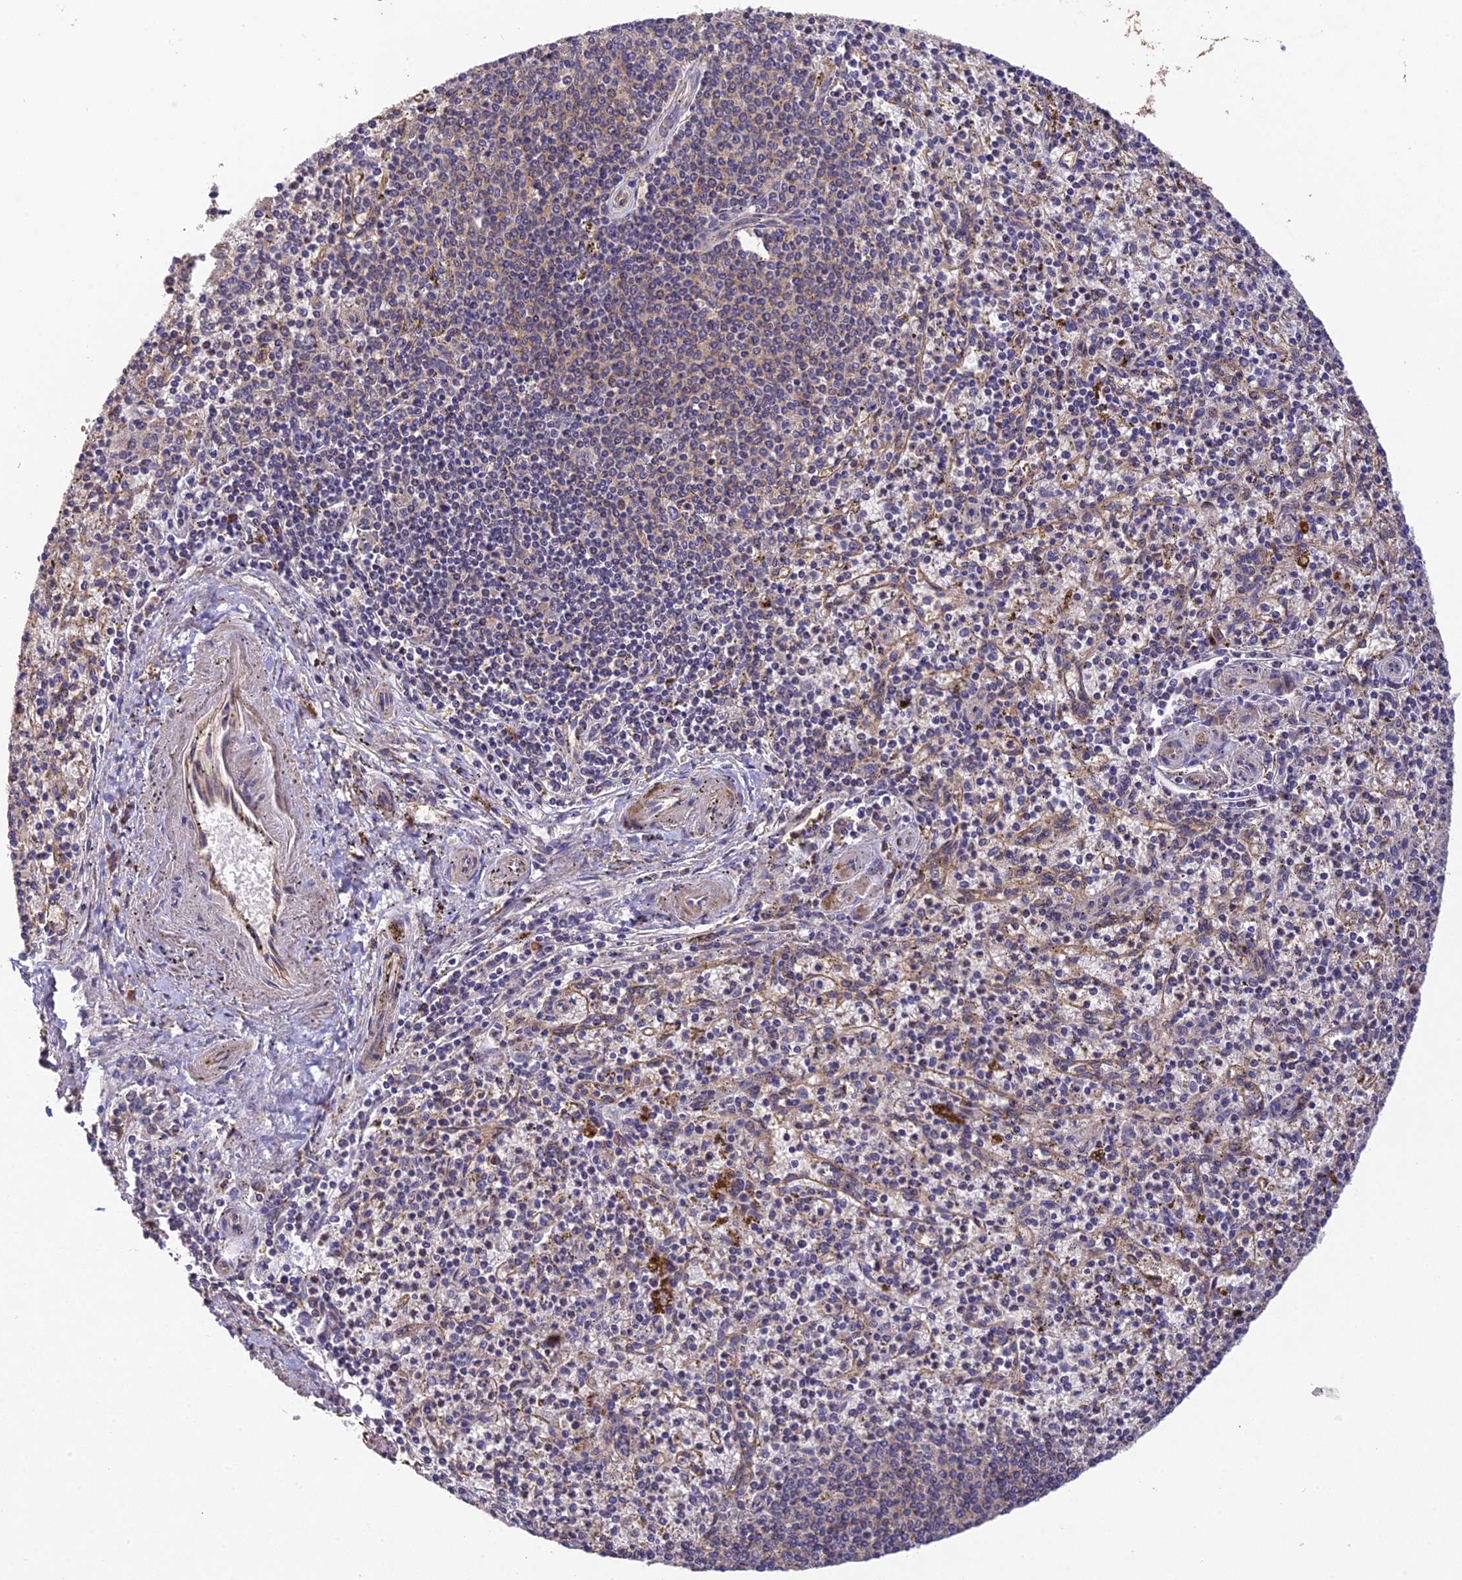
{"staining": {"intensity": "negative", "quantity": "none", "location": "none"}, "tissue": "spleen", "cell_type": "Cells in red pulp", "image_type": "normal", "snomed": [{"axis": "morphology", "description": "Normal tissue, NOS"}, {"axis": "topography", "description": "Spleen"}], "caption": "IHC photomicrograph of unremarkable human spleen stained for a protein (brown), which displays no staining in cells in red pulp. Nuclei are stained in blue.", "gene": "DENND5B", "patient": {"sex": "male", "age": 72}}